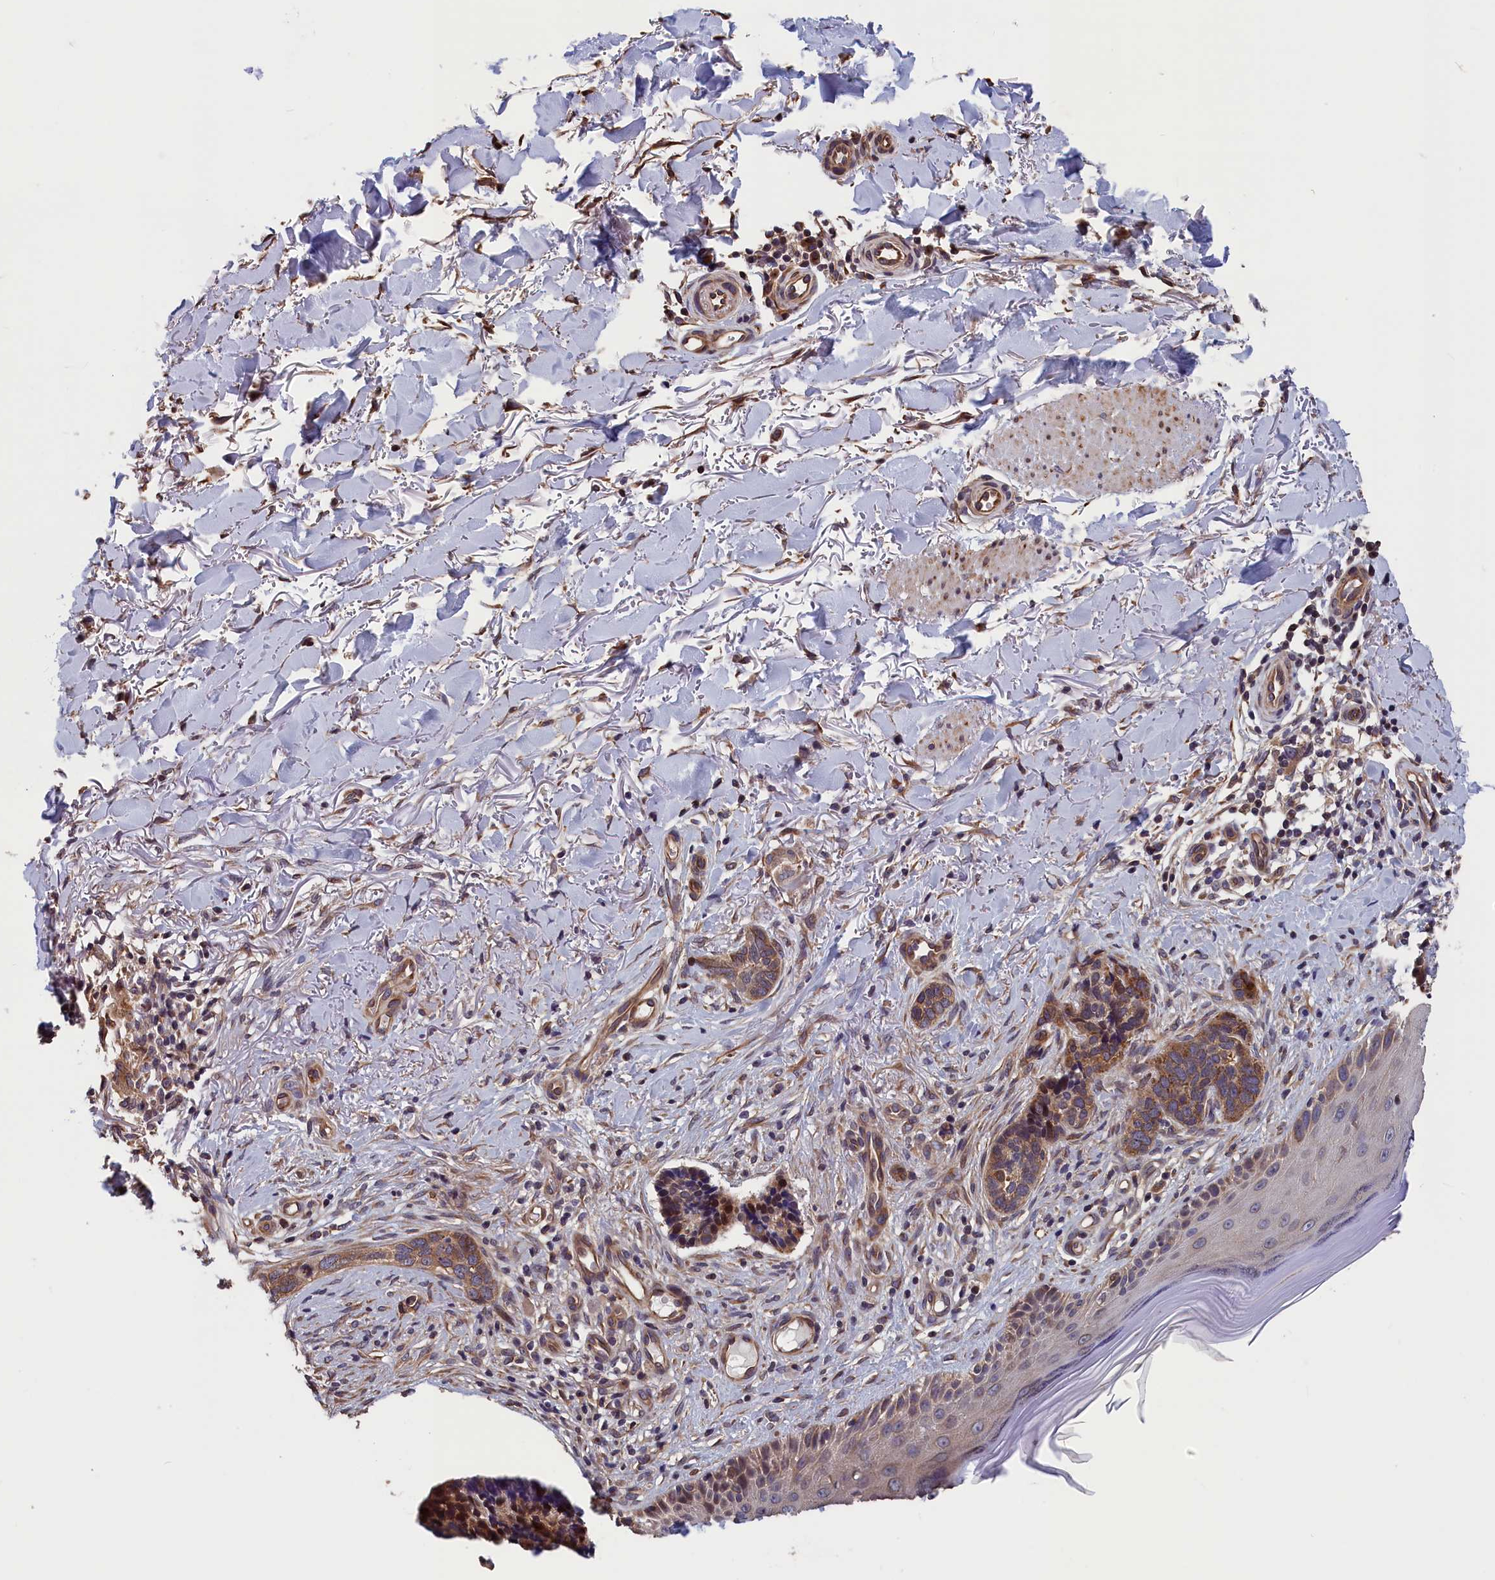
{"staining": {"intensity": "moderate", "quantity": "25%-75%", "location": "cytoplasmic/membranous"}, "tissue": "skin cancer", "cell_type": "Tumor cells", "image_type": "cancer", "snomed": [{"axis": "morphology", "description": "Normal tissue, NOS"}, {"axis": "morphology", "description": "Basal cell carcinoma"}, {"axis": "topography", "description": "Skin"}], "caption": "A high-resolution histopathology image shows immunohistochemistry (IHC) staining of skin cancer, which displays moderate cytoplasmic/membranous positivity in about 25%-75% of tumor cells. Using DAB (brown) and hematoxylin (blue) stains, captured at high magnification using brightfield microscopy.", "gene": "TMEM116", "patient": {"sex": "female", "age": 67}}